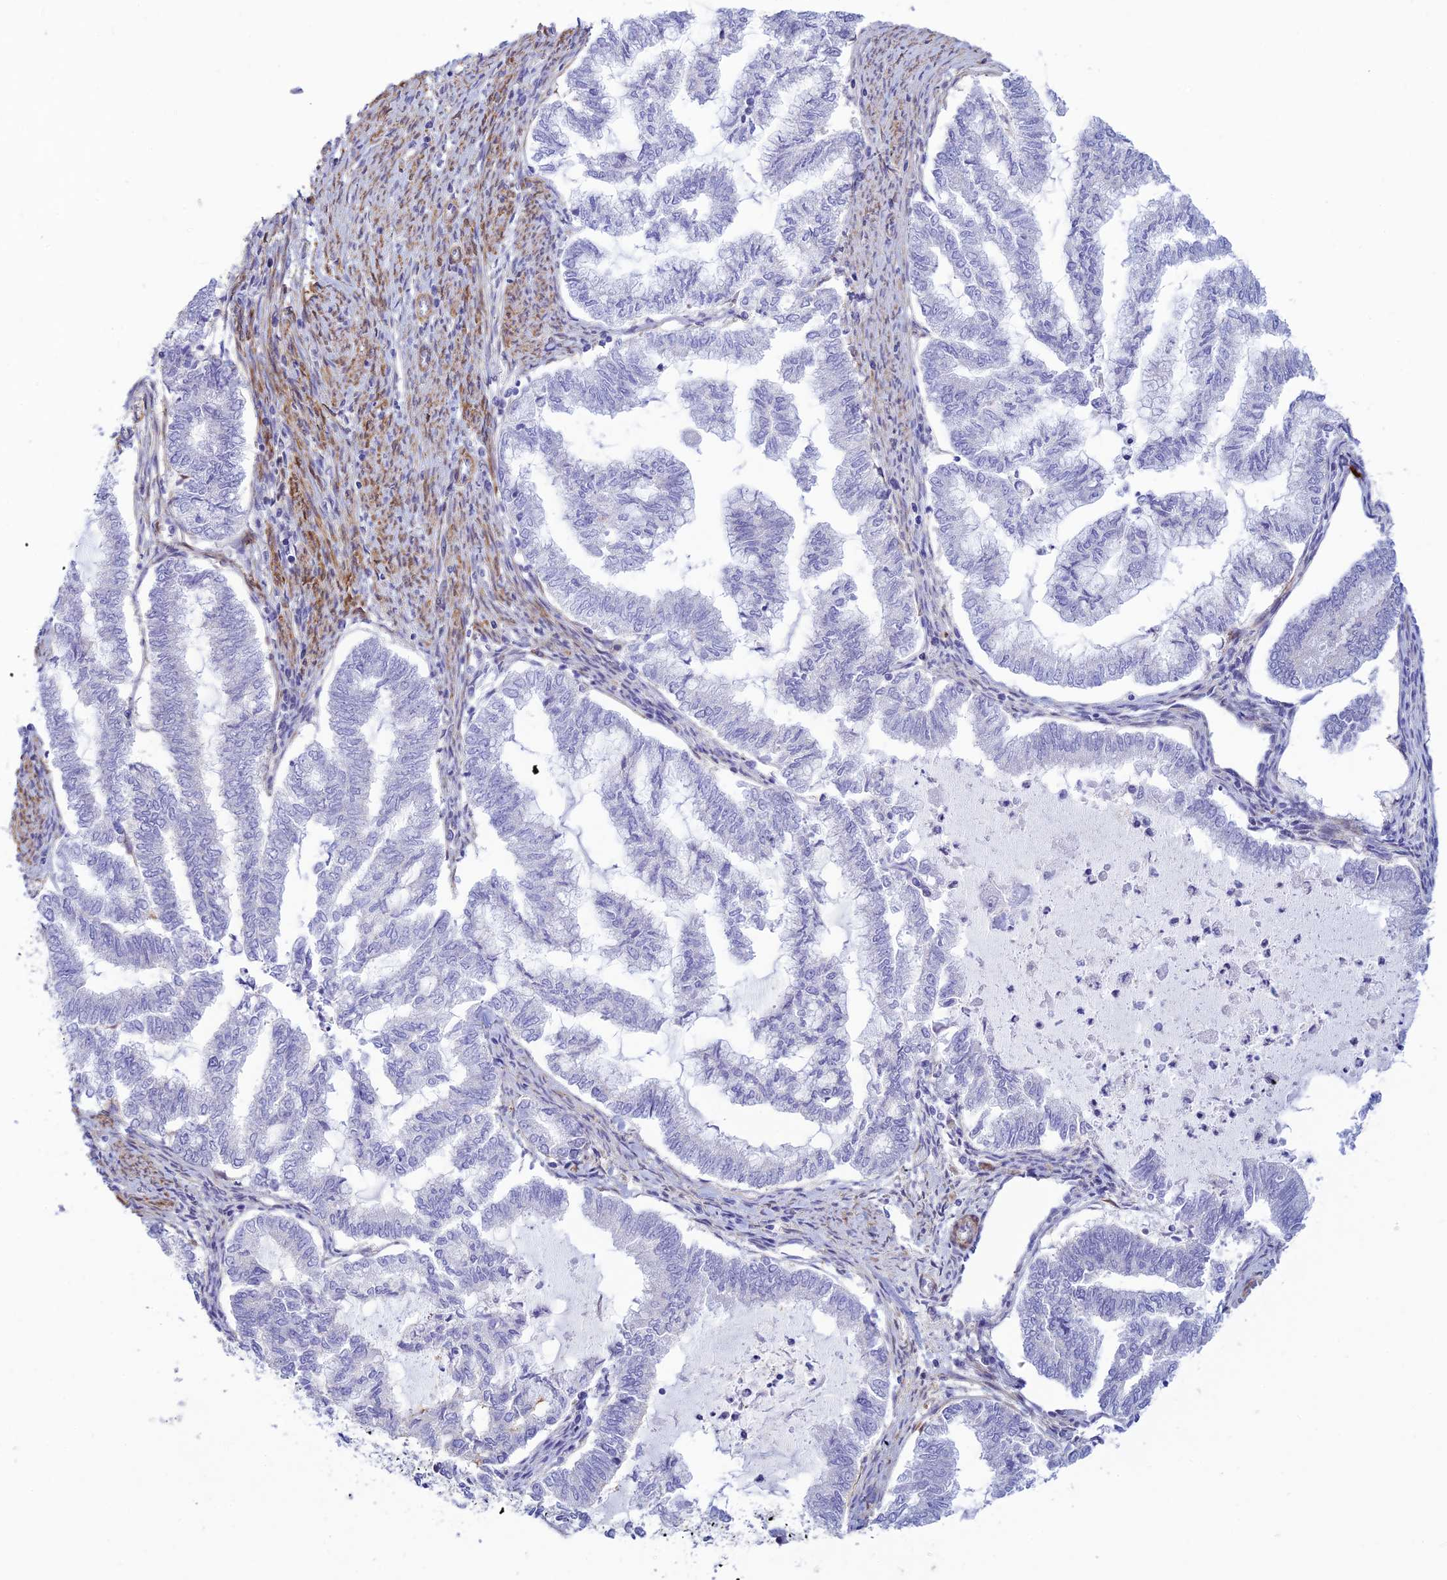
{"staining": {"intensity": "negative", "quantity": "none", "location": "none"}, "tissue": "endometrial cancer", "cell_type": "Tumor cells", "image_type": "cancer", "snomed": [{"axis": "morphology", "description": "Adenocarcinoma, NOS"}, {"axis": "topography", "description": "Endometrium"}], "caption": "Image shows no protein staining in tumor cells of endometrial cancer tissue.", "gene": "FBXW4", "patient": {"sex": "female", "age": 79}}